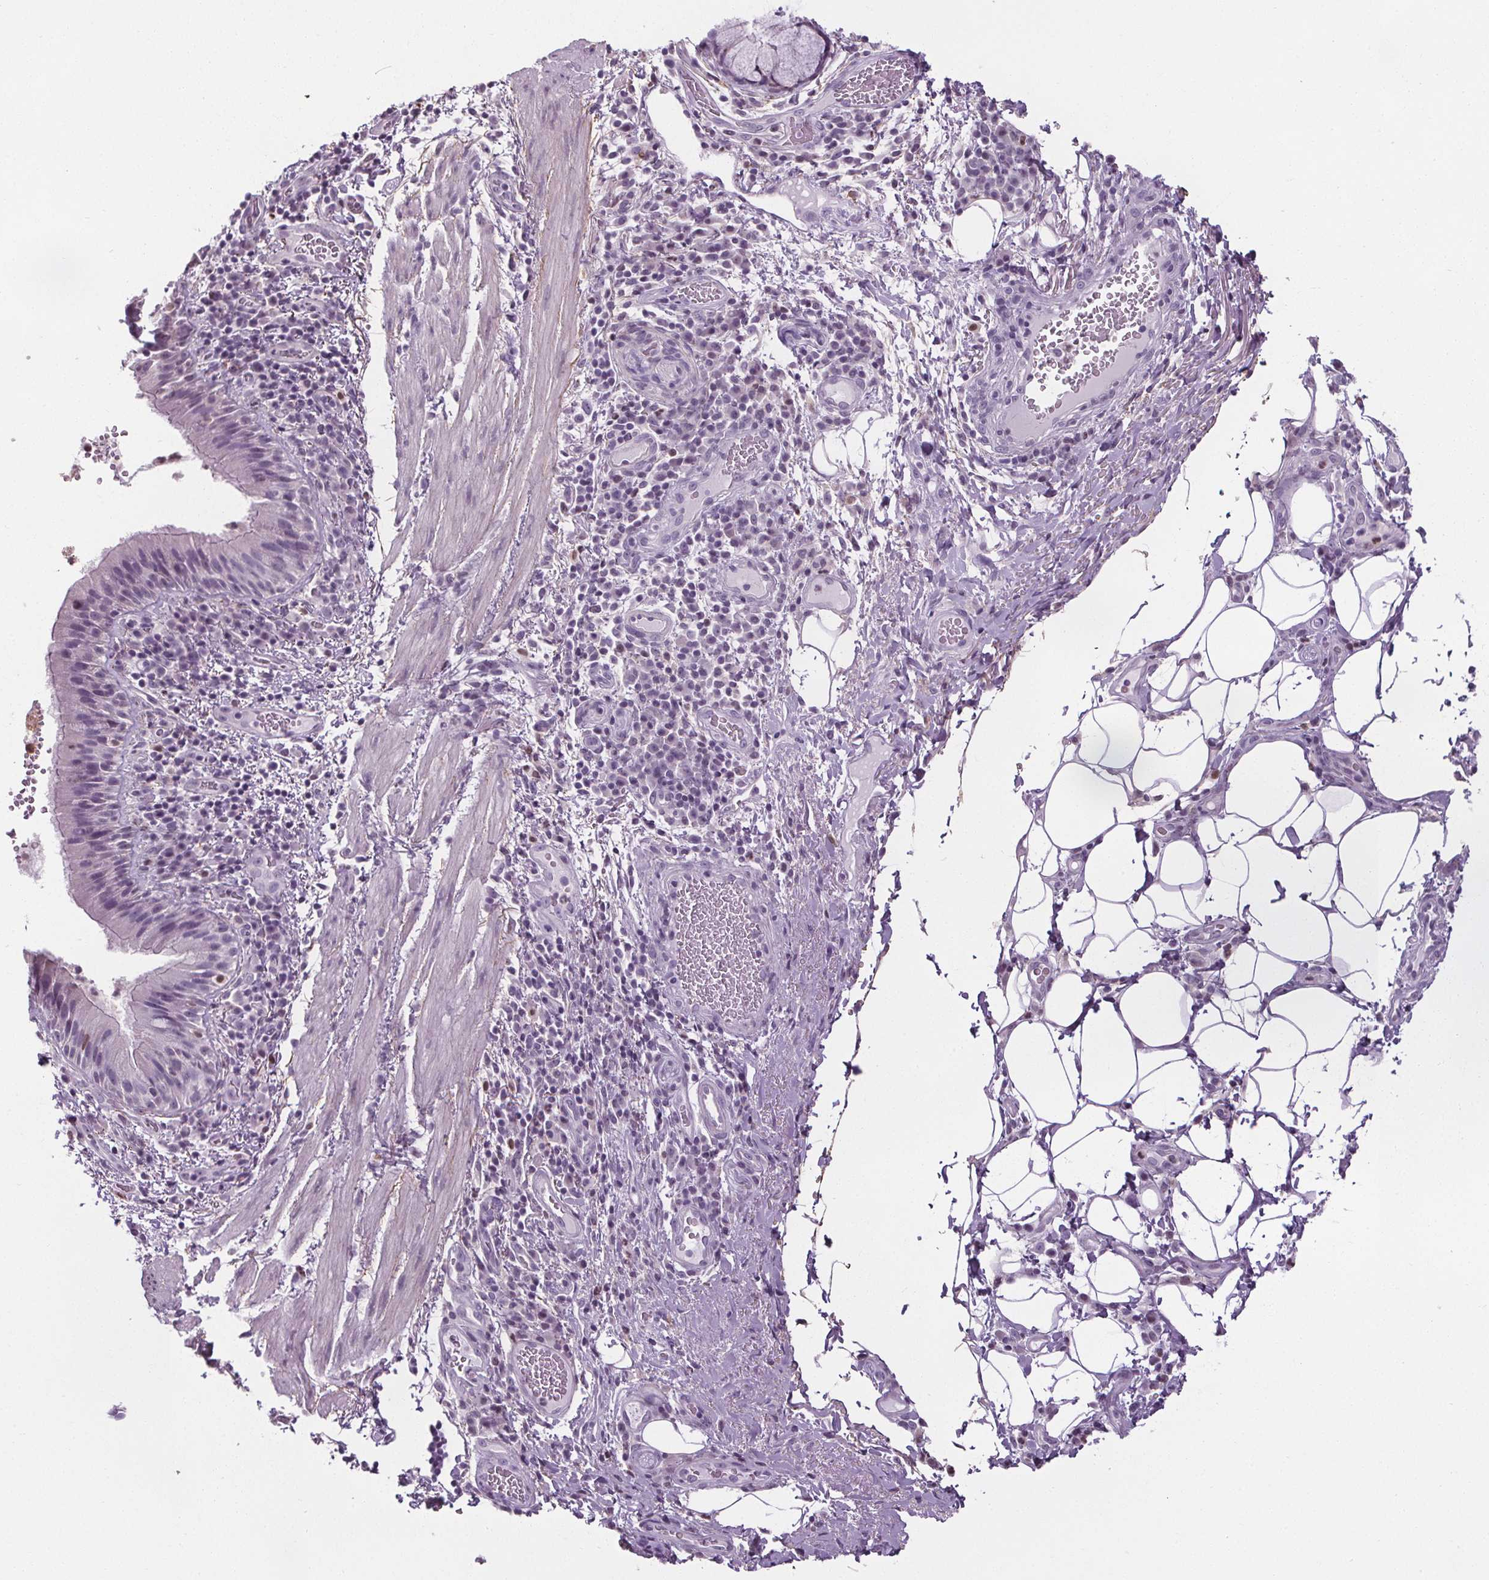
{"staining": {"intensity": "negative", "quantity": "none", "location": "none"}, "tissue": "bronchus", "cell_type": "Respiratory epithelial cells", "image_type": "normal", "snomed": [{"axis": "morphology", "description": "Normal tissue, NOS"}, {"axis": "topography", "description": "Lymph node"}, {"axis": "topography", "description": "Bronchus"}], "caption": "Immunohistochemical staining of unremarkable human bronchus reveals no significant staining in respiratory epithelial cells.", "gene": "TMEM240", "patient": {"sex": "male", "age": 56}}